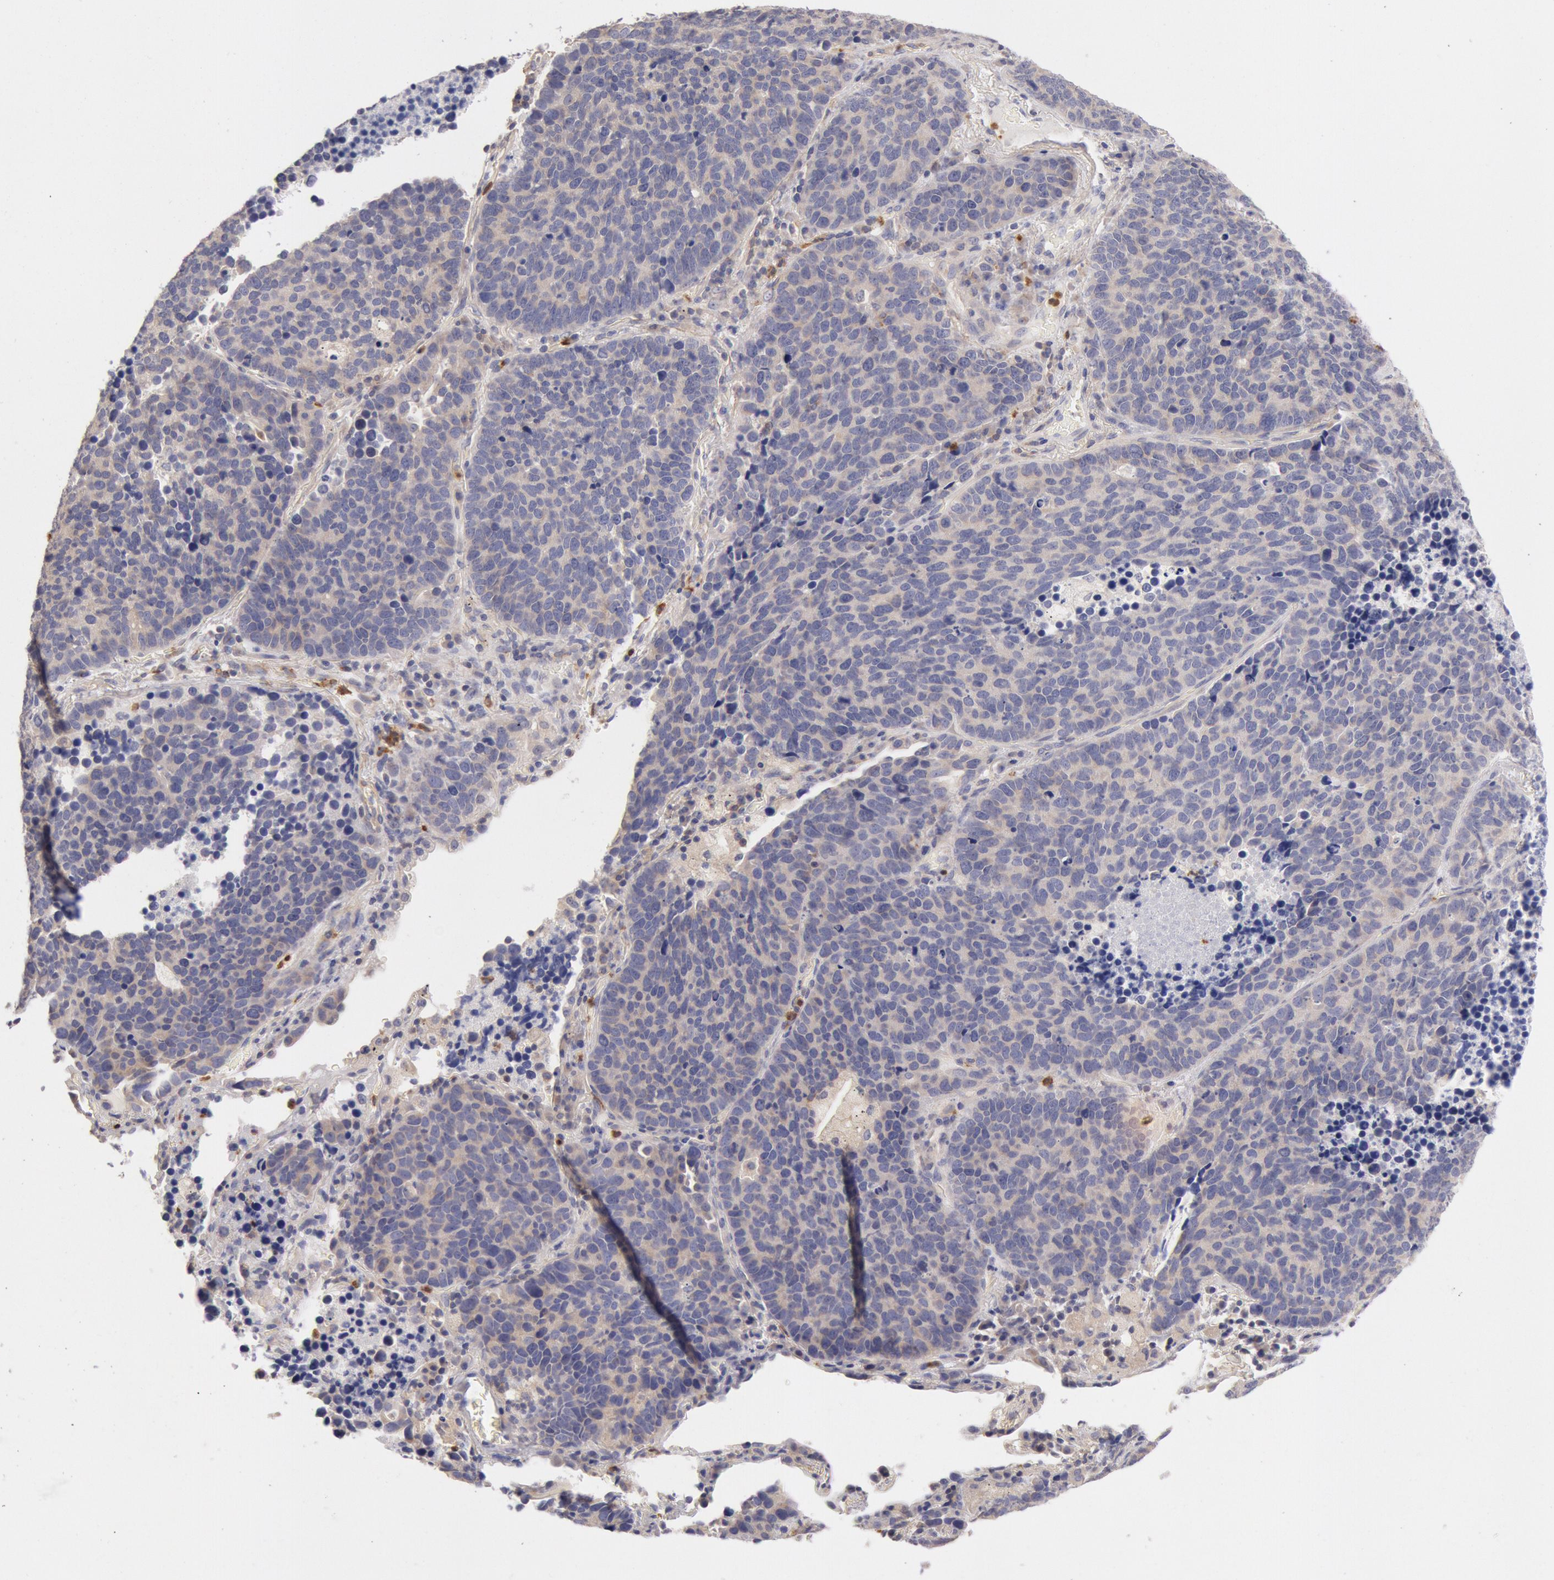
{"staining": {"intensity": "weak", "quantity": "25%-75%", "location": "cytoplasmic/membranous"}, "tissue": "lung cancer", "cell_type": "Tumor cells", "image_type": "cancer", "snomed": [{"axis": "morphology", "description": "Neoplasm, malignant, NOS"}, {"axis": "topography", "description": "Lung"}], "caption": "Immunohistochemical staining of human lung malignant neoplasm shows weak cytoplasmic/membranous protein expression in approximately 25%-75% of tumor cells.", "gene": "TMED8", "patient": {"sex": "female", "age": 75}}